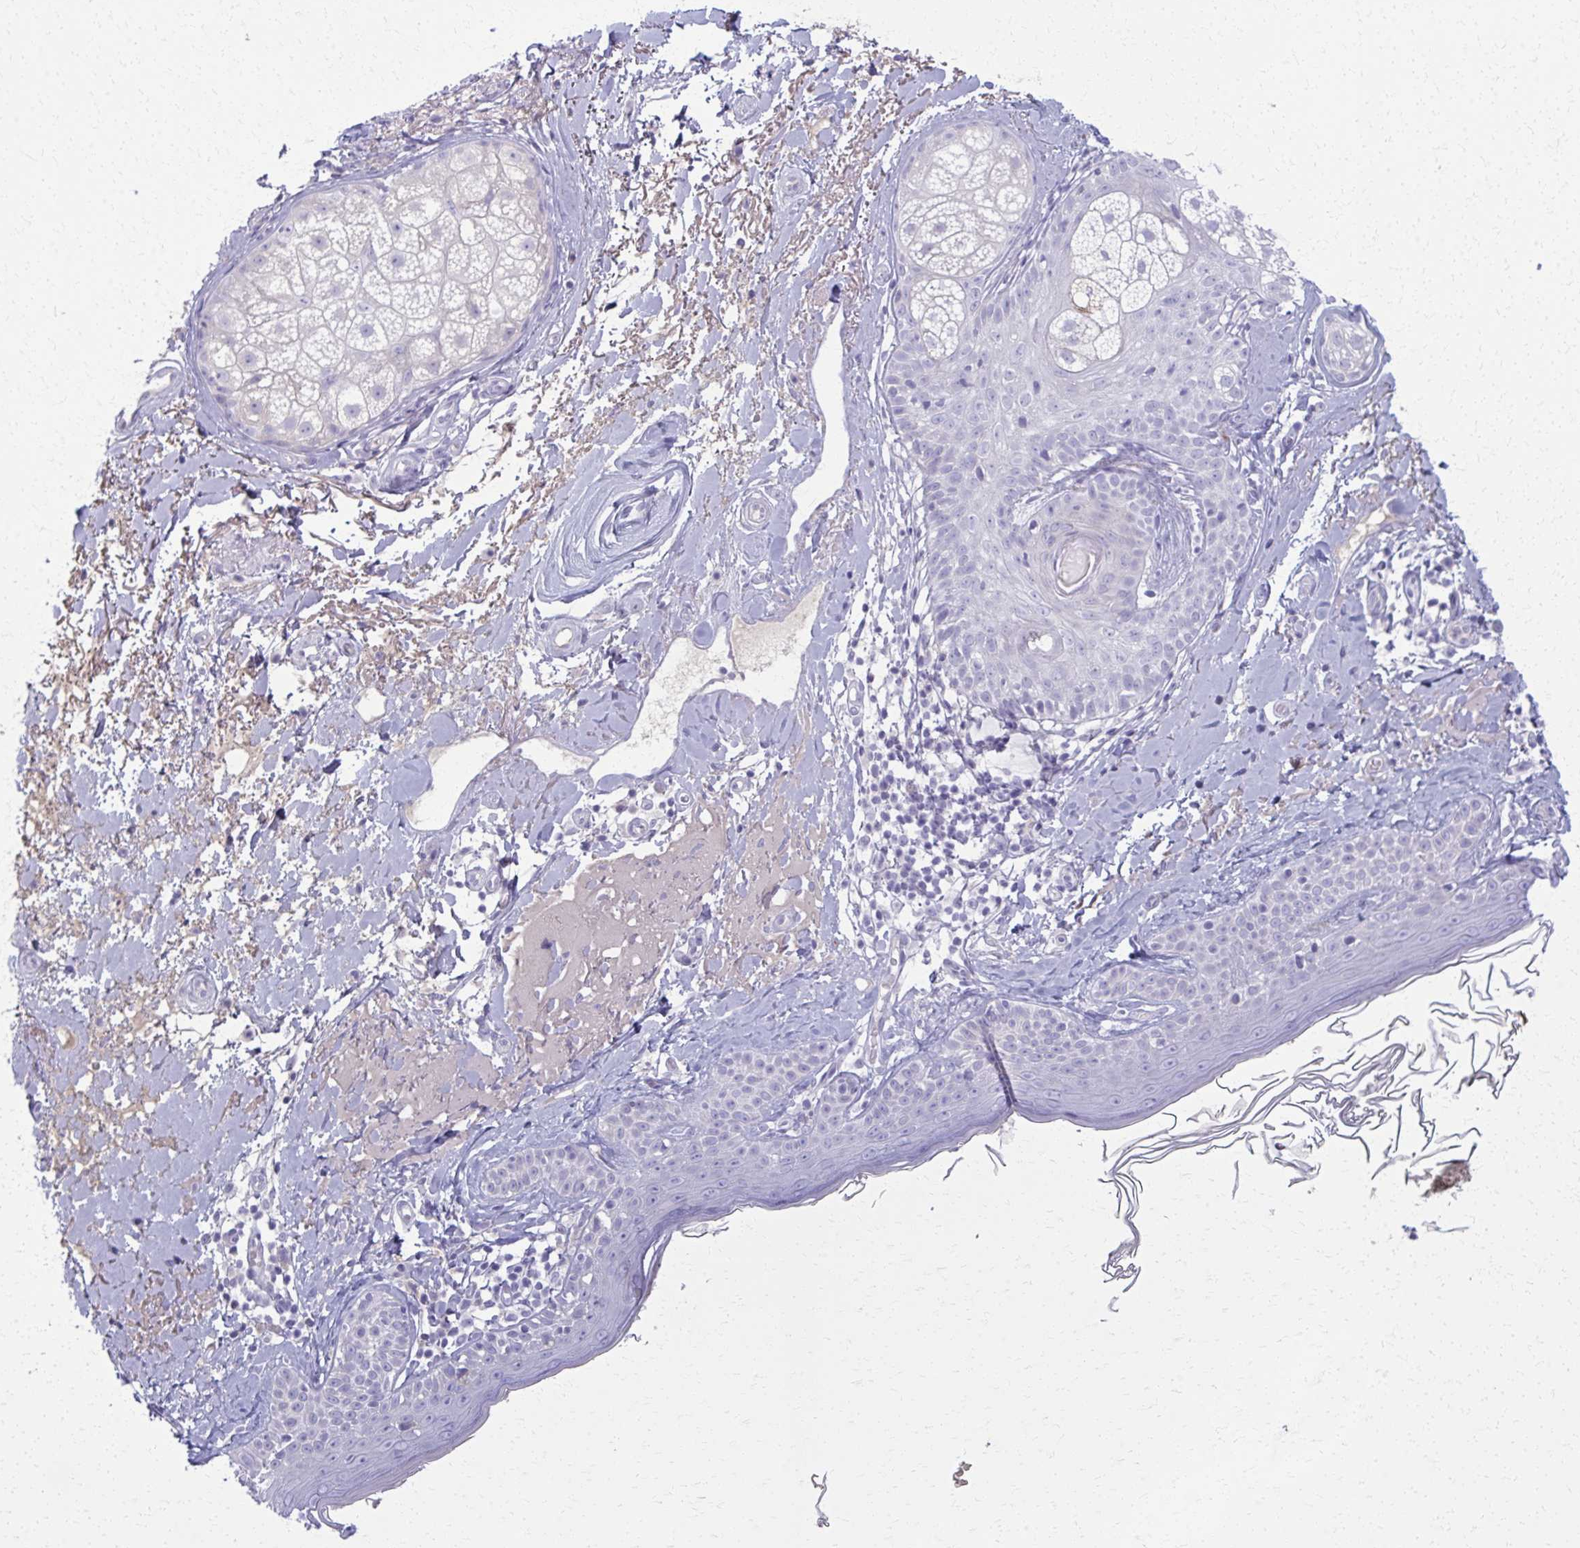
{"staining": {"intensity": "negative", "quantity": "none", "location": "none"}, "tissue": "skin", "cell_type": "Fibroblasts", "image_type": "normal", "snomed": [{"axis": "morphology", "description": "Normal tissue, NOS"}, {"axis": "topography", "description": "Skin"}], "caption": "Immunohistochemistry (IHC) micrograph of normal skin stained for a protein (brown), which exhibits no expression in fibroblasts.", "gene": "ENSG00000275249", "patient": {"sex": "male", "age": 73}}